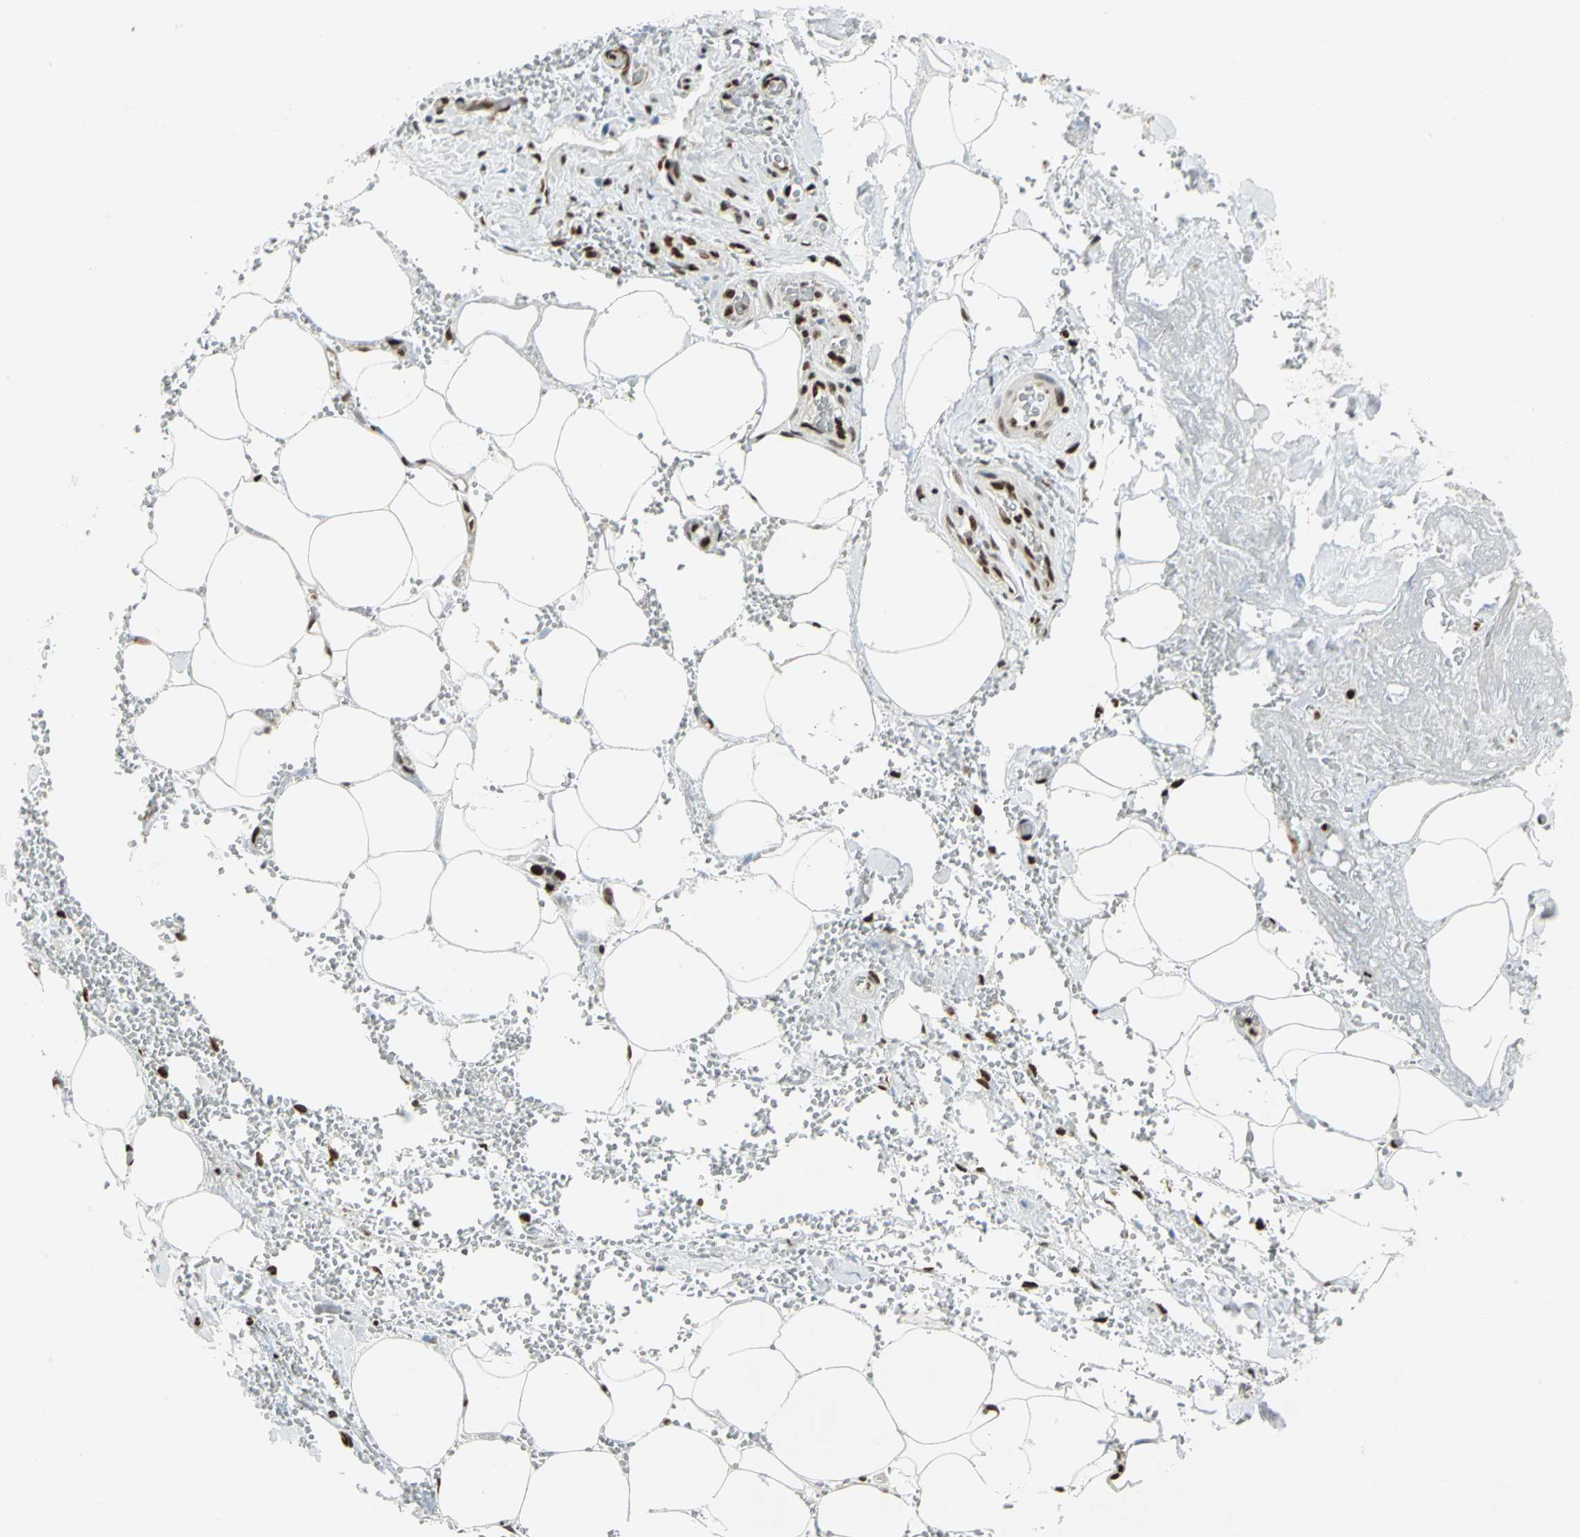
{"staining": {"intensity": "strong", "quantity": ">75%", "location": "nuclear"}, "tissue": "adipose tissue", "cell_type": "Adipocytes", "image_type": "normal", "snomed": [{"axis": "morphology", "description": "Normal tissue, NOS"}, {"axis": "morphology", "description": "Cholangiocarcinoma"}, {"axis": "topography", "description": "Liver"}, {"axis": "topography", "description": "Peripheral nerve tissue"}], "caption": "Immunohistochemistry (IHC) of benign adipose tissue reveals high levels of strong nuclear positivity in about >75% of adipocytes. (DAB (3,3'-diaminobenzidine) = brown stain, brightfield microscopy at high magnification).", "gene": "HMGB1", "patient": {"sex": "male", "age": 50}}